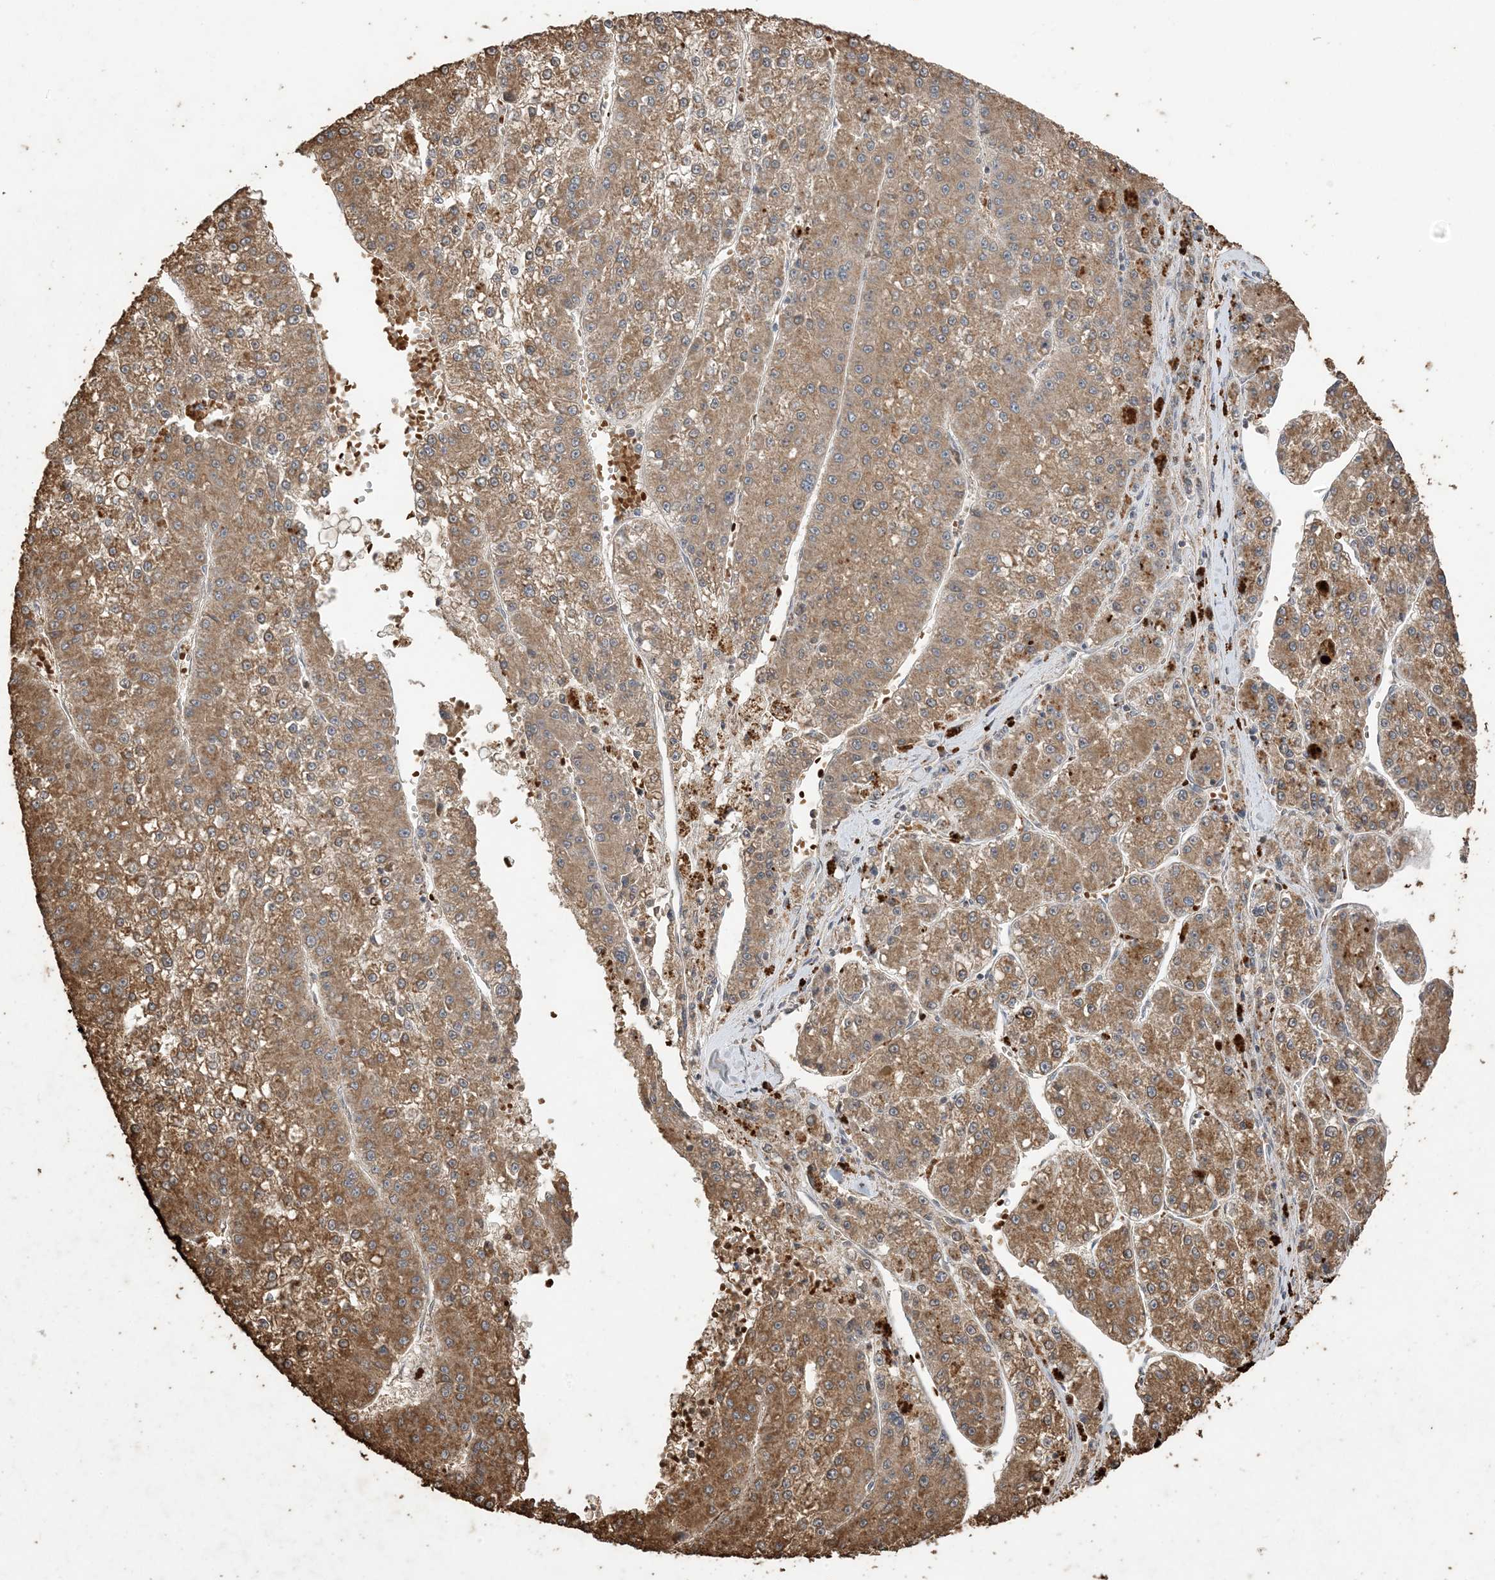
{"staining": {"intensity": "moderate", "quantity": ">75%", "location": "cytoplasmic/membranous"}, "tissue": "liver cancer", "cell_type": "Tumor cells", "image_type": "cancer", "snomed": [{"axis": "morphology", "description": "Carcinoma, Hepatocellular, NOS"}, {"axis": "topography", "description": "Liver"}], "caption": "High-power microscopy captured an immunohistochemistry (IHC) micrograph of liver cancer, revealing moderate cytoplasmic/membranous positivity in approximately >75% of tumor cells. Immunohistochemistry (ihc) stains the protein in brown and the nuclei are stained blue.", "gene": "HPS4", "patient": {"sex": "female", "age": 73}}